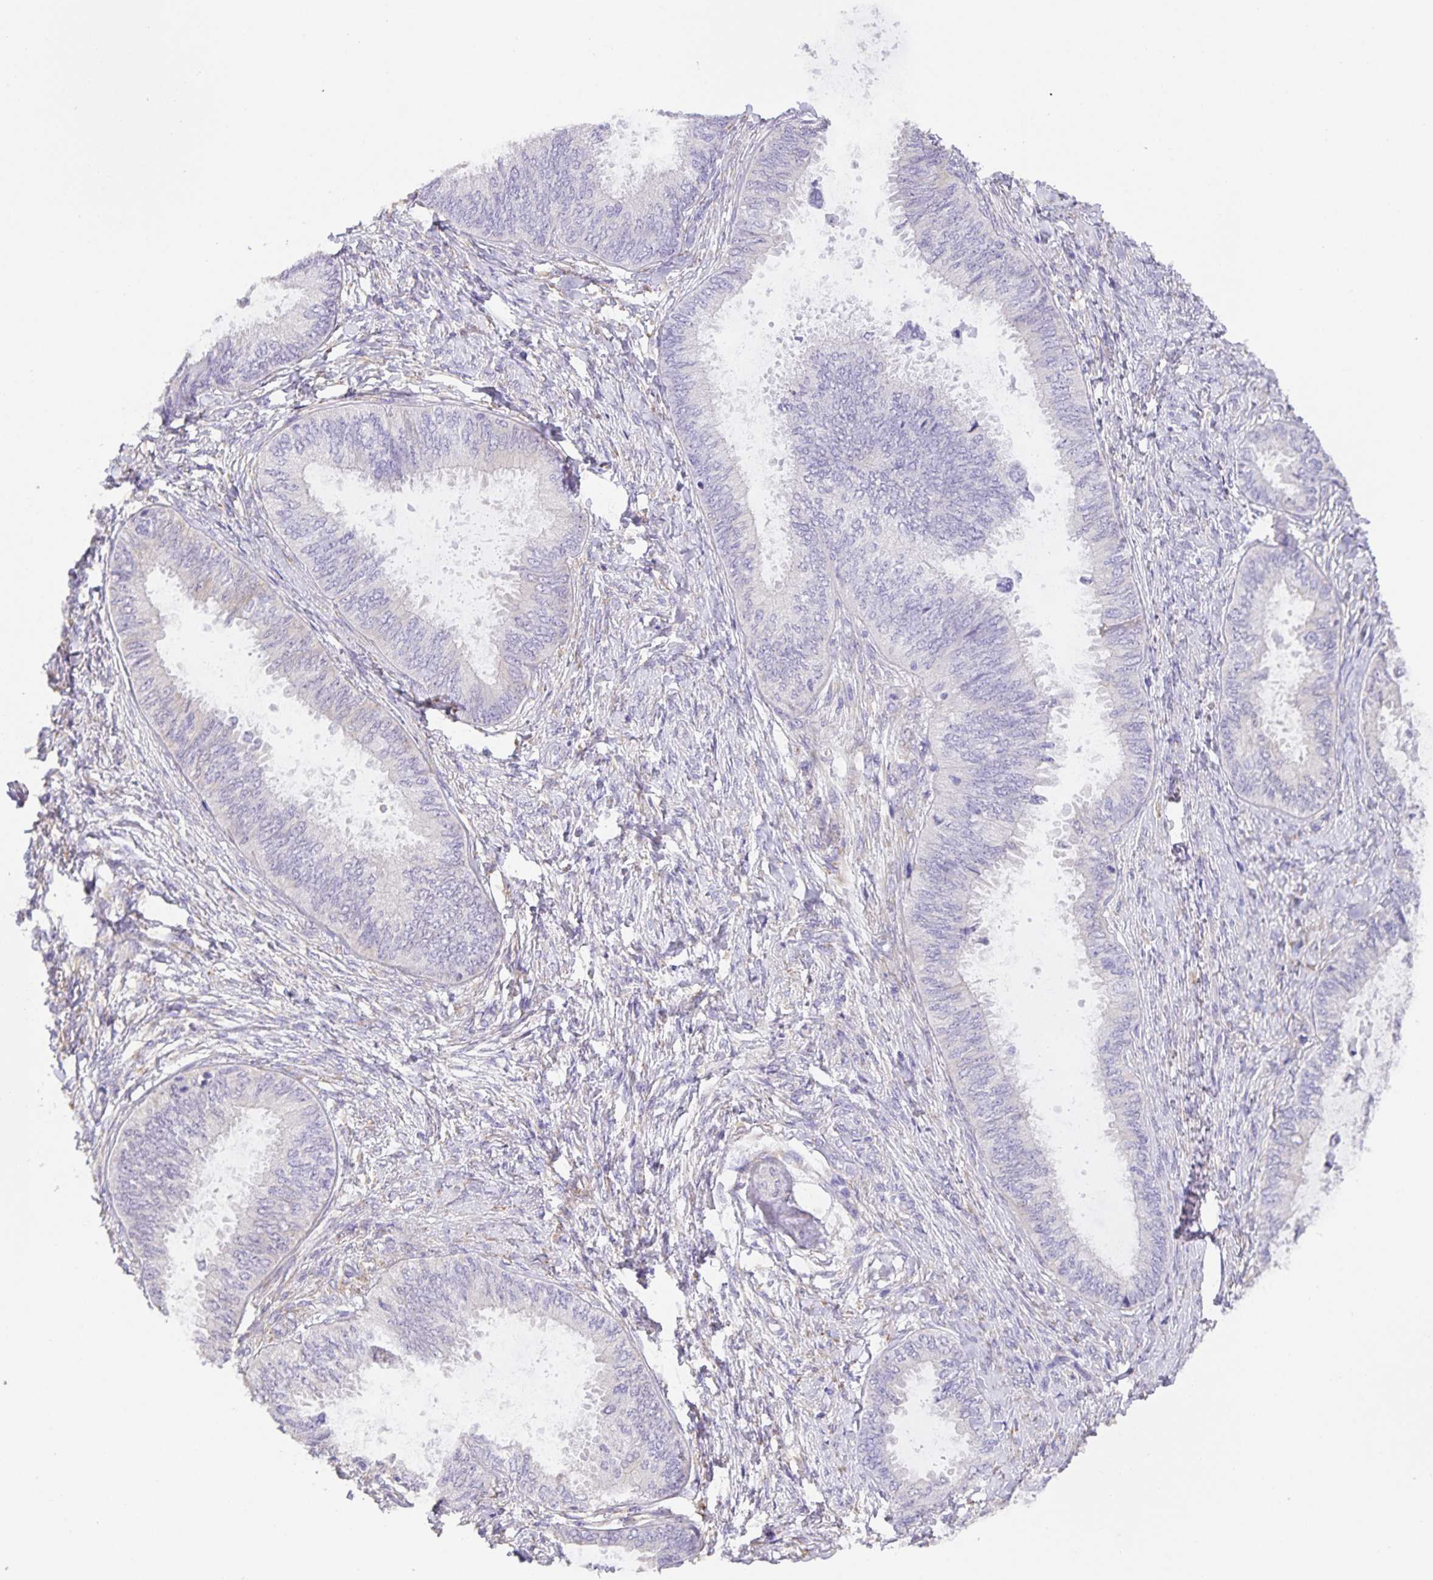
{"staining": {"intensity": "negative", "quantity": "none", "location": "none"}, "tissue": "ovarian cancer", "cell_type": "Tumor cells", "image_type": "cancer", "snomed": [{"axis": "morphology", "description": "Carcinoma, endometroid"}, {"axis": "topography", "description": "Ovary"}], "caption": "Protein analysis of endometroid carcinoma (ovarian) reveals no significant positivity in tumor cells. (DAB IHC, high magnification).", "gene": "PRR36", "patient": {"sex": "female", "age": 70}}